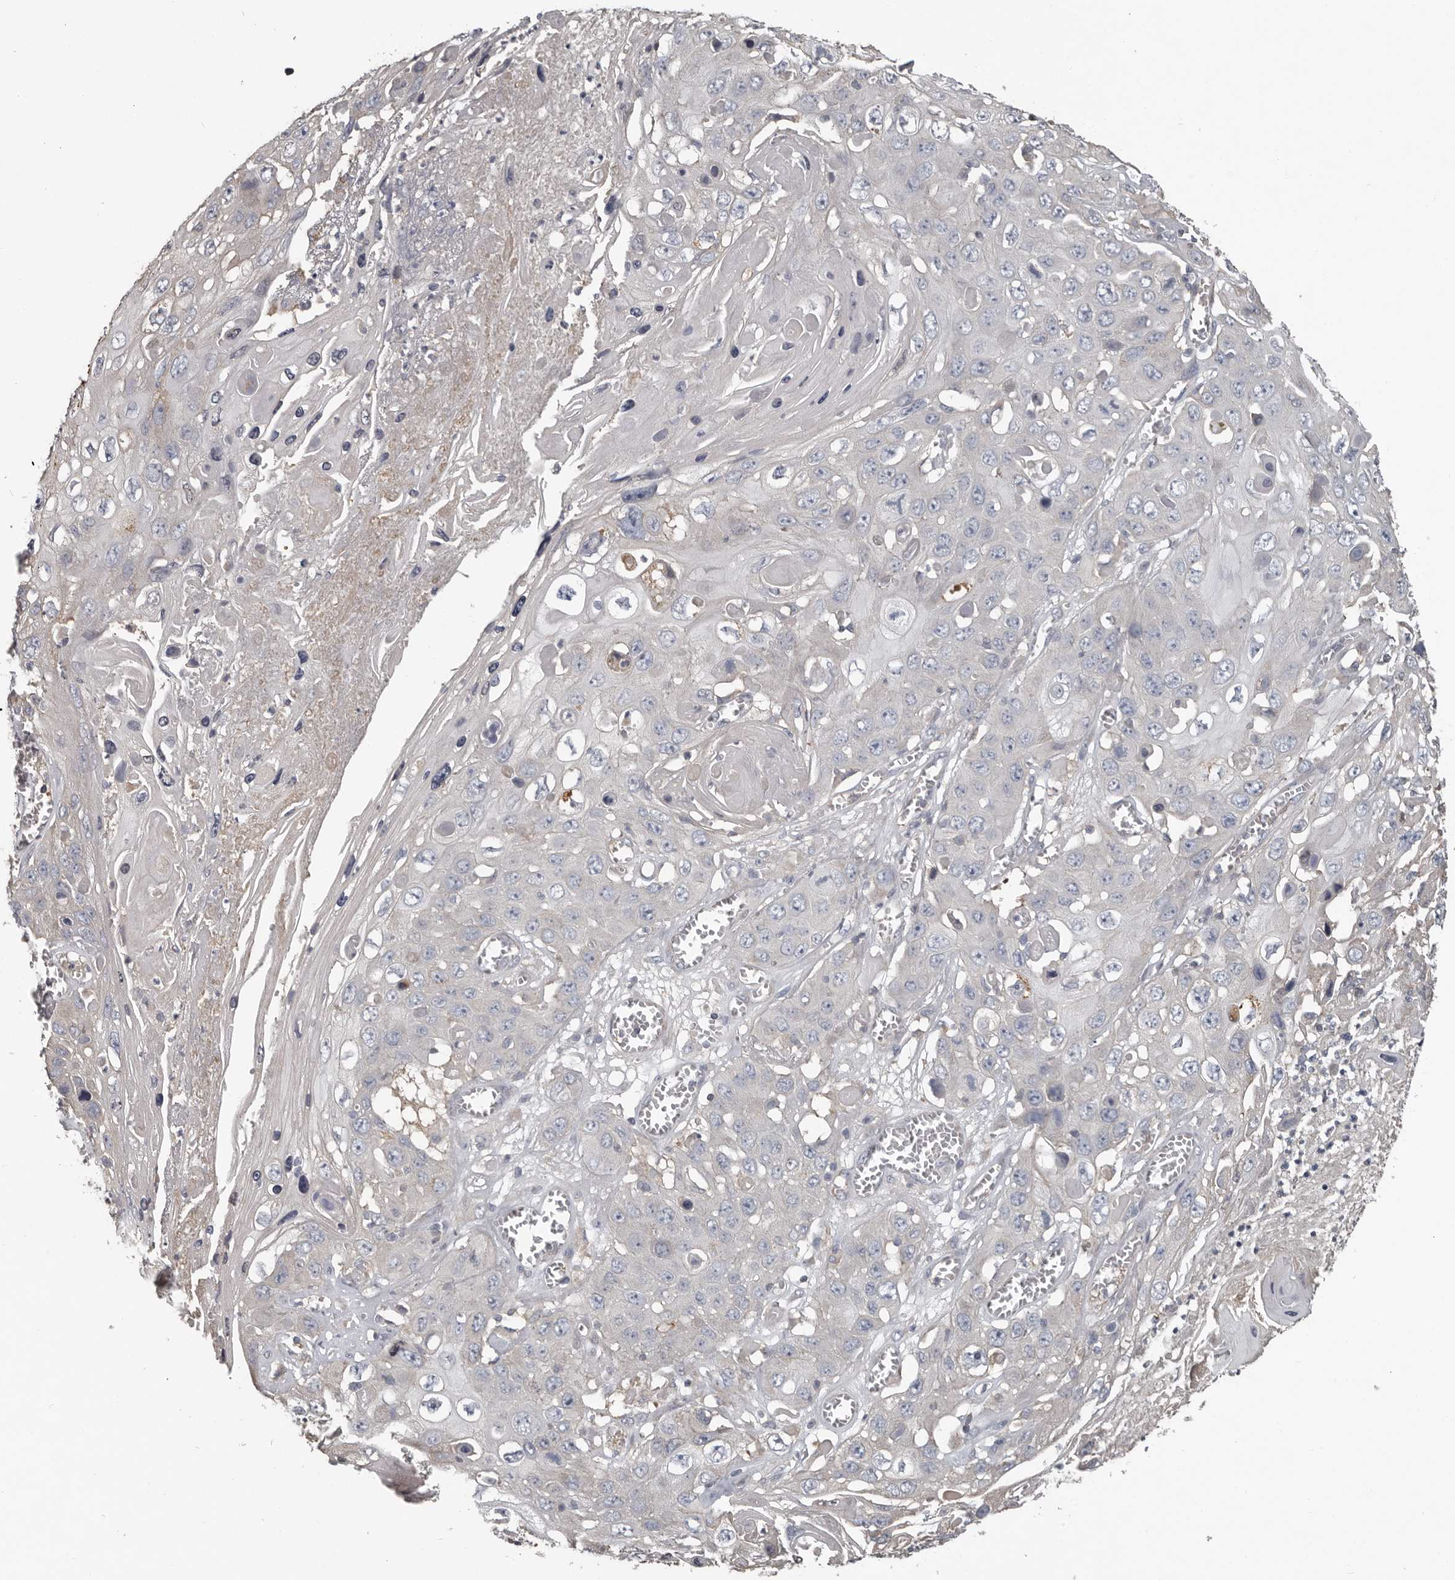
{"staining": {"intensity": "negative", "quantity": "none", "location": "none"}, "tissue": "skin cancer", "cell_type": "Tumor cells", "image_type": "cancer", "snomed": [{"axis": "morphology", "description": "Squamous cell carcinoma, NOS"}, {"axis": "topography", "description": "Skin"}], "caption": "Immunohistochemistry (IHC) of skin cancer demonstrates no positivity in tumor cells. (Immunohistochemistry, brightfield microscopy, high magnification).", "gene": "CA6", "patient": {"sex": "male", "age": 55}}